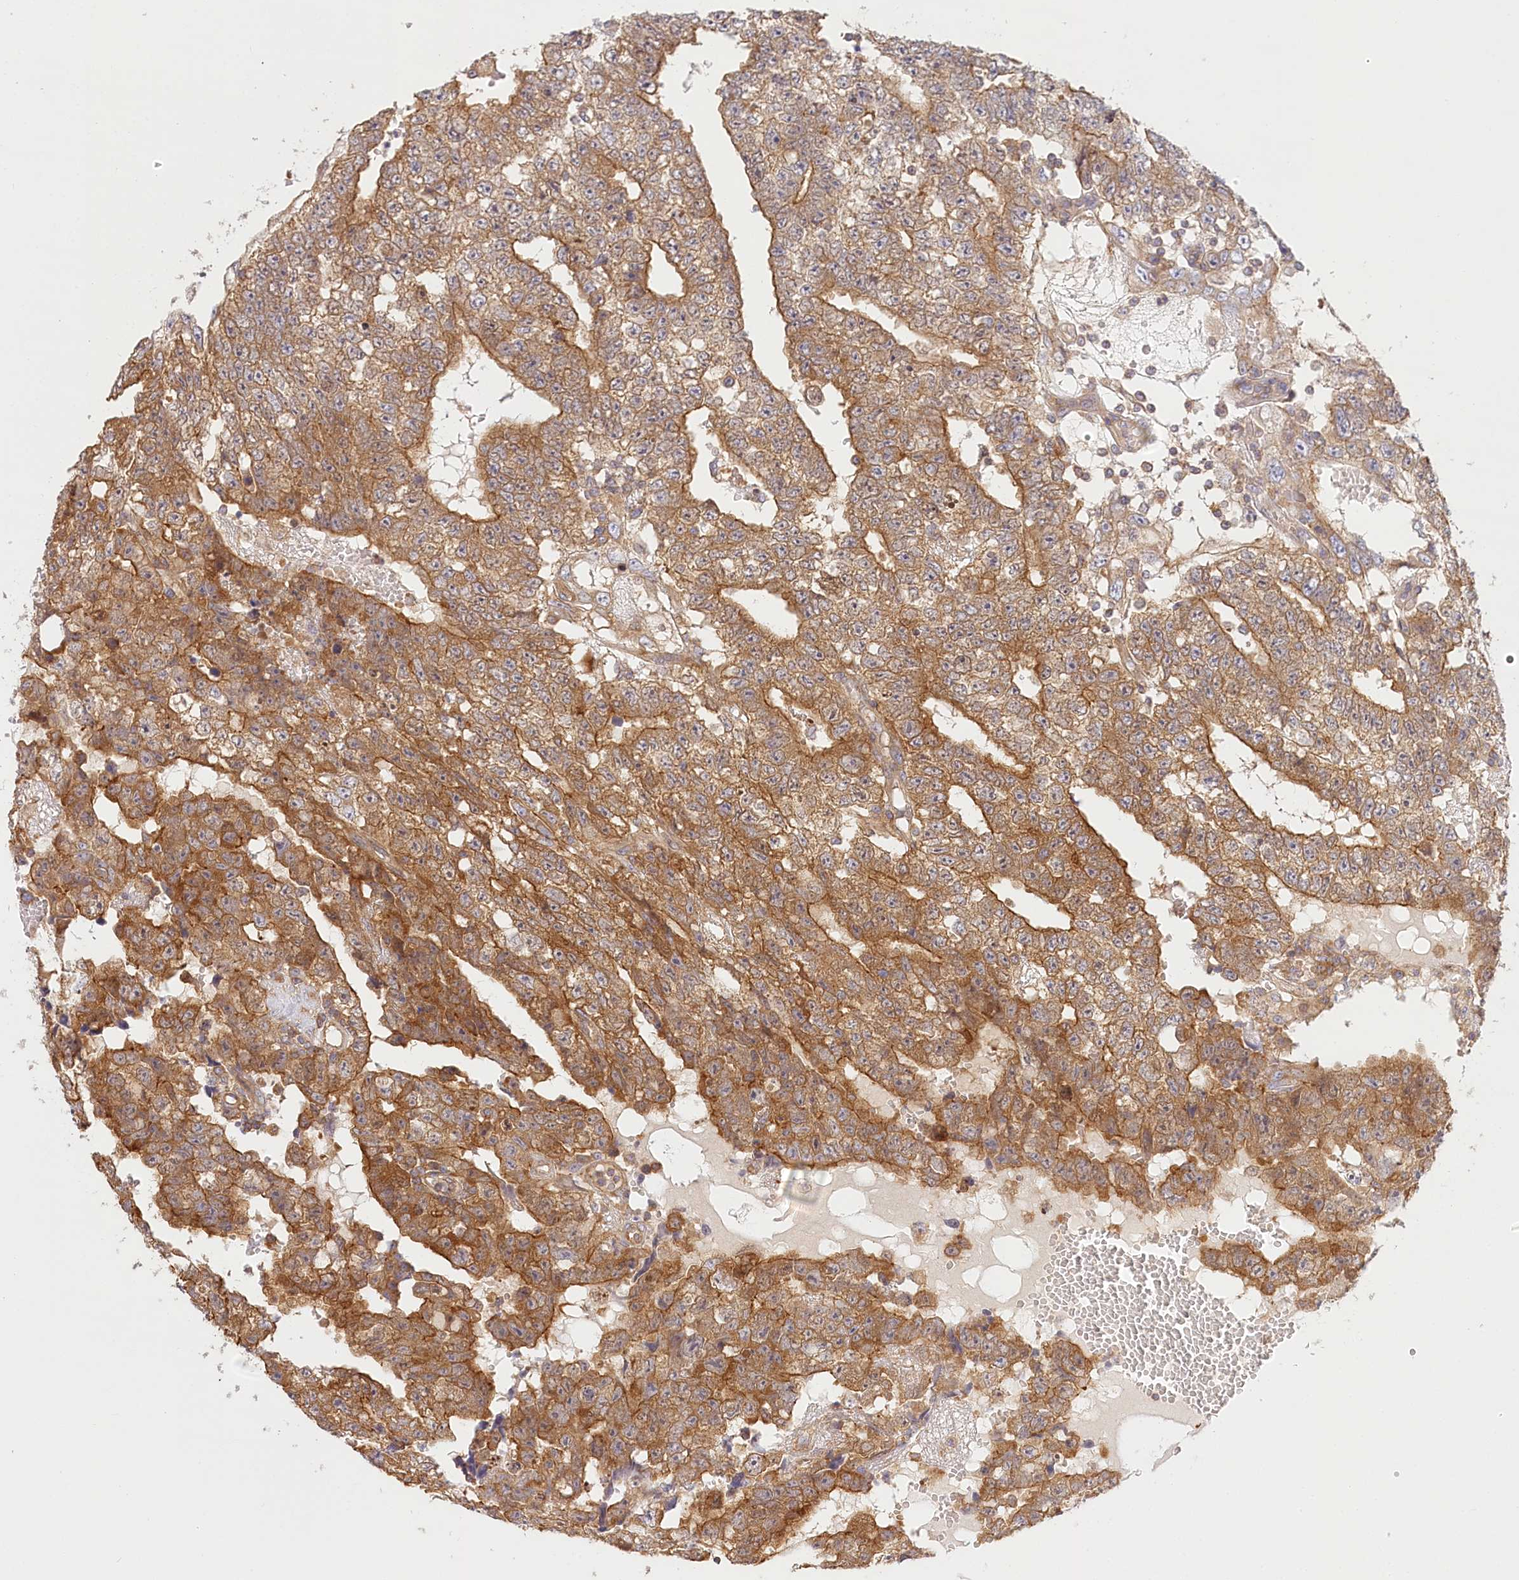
{"staining": {"intensity": "strong", "quantity": ">75%", "location": "cytoplasmic/membranous"}, "tissue": "testis cancer", "cell_type": "Tumor cells", "image_type": "cancer", "snomed": [{"axis": "morphology", "description": "Carcinoma, Embryonal, NOS"}, {"axis": "topography", "description": "Testis"}], "caption": "Tumor cells display high levels of strong cytoplasmic/membranous expression in about >75% of cells in human embryonal carcinoma (testis).", "gene": "UMPS", "patient": {"sex": "male", "age": 25}}